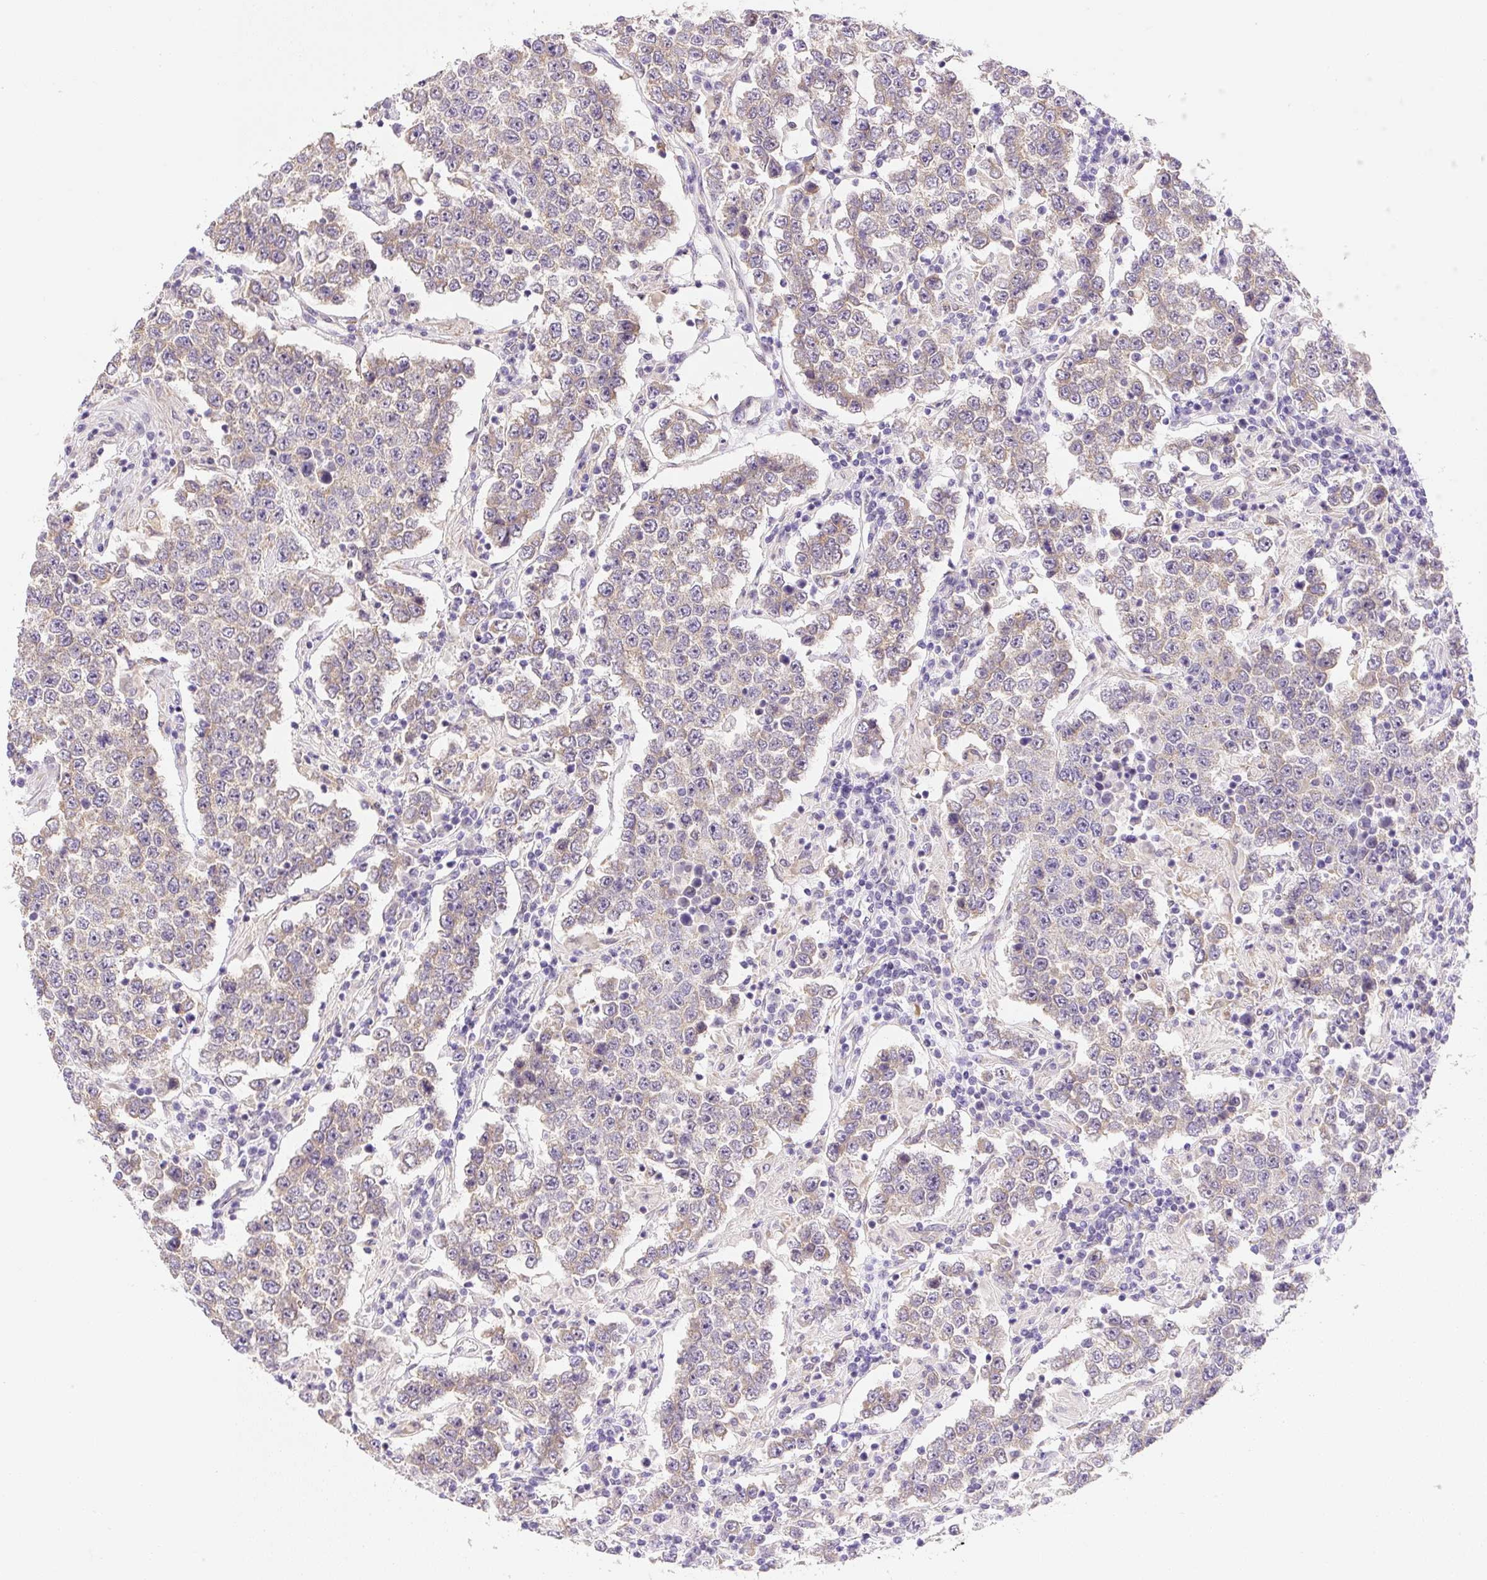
{"staining": {"intensity": "weak", "quantity": "25%-75%", "location": "cytoplasmic/membranous"}, "tissue": "testis cancer", "cell_type": "Tumor cells", "image_type": "cancer", "snomed": [{"axis": "morphology", "description": "Normal tissue, NOS"}, {"axis": "morphology", "description": "Urothelial carcinoma, High grade"}, {"axis": "morphology", "description": "Seminoma, NOS"}, {"axis": "morphology", "description": "Carcinoma, Embryonal, NOS"}, {"axis": "topography", "description": "Urinary bladder"}, {"axis": "topography", "description": "Testis"}], "caption": "Weak cytoplasmic/membranous protein staining is seen in about 25%-75% of tumor cells in testis seminoma. (DAB (3,3'-diaminobenzidine) = brown stain, brightfield microscopy at high magnification).", "gene": "PLA2G4A", "patient": {"sex": "male", "age": 41}}